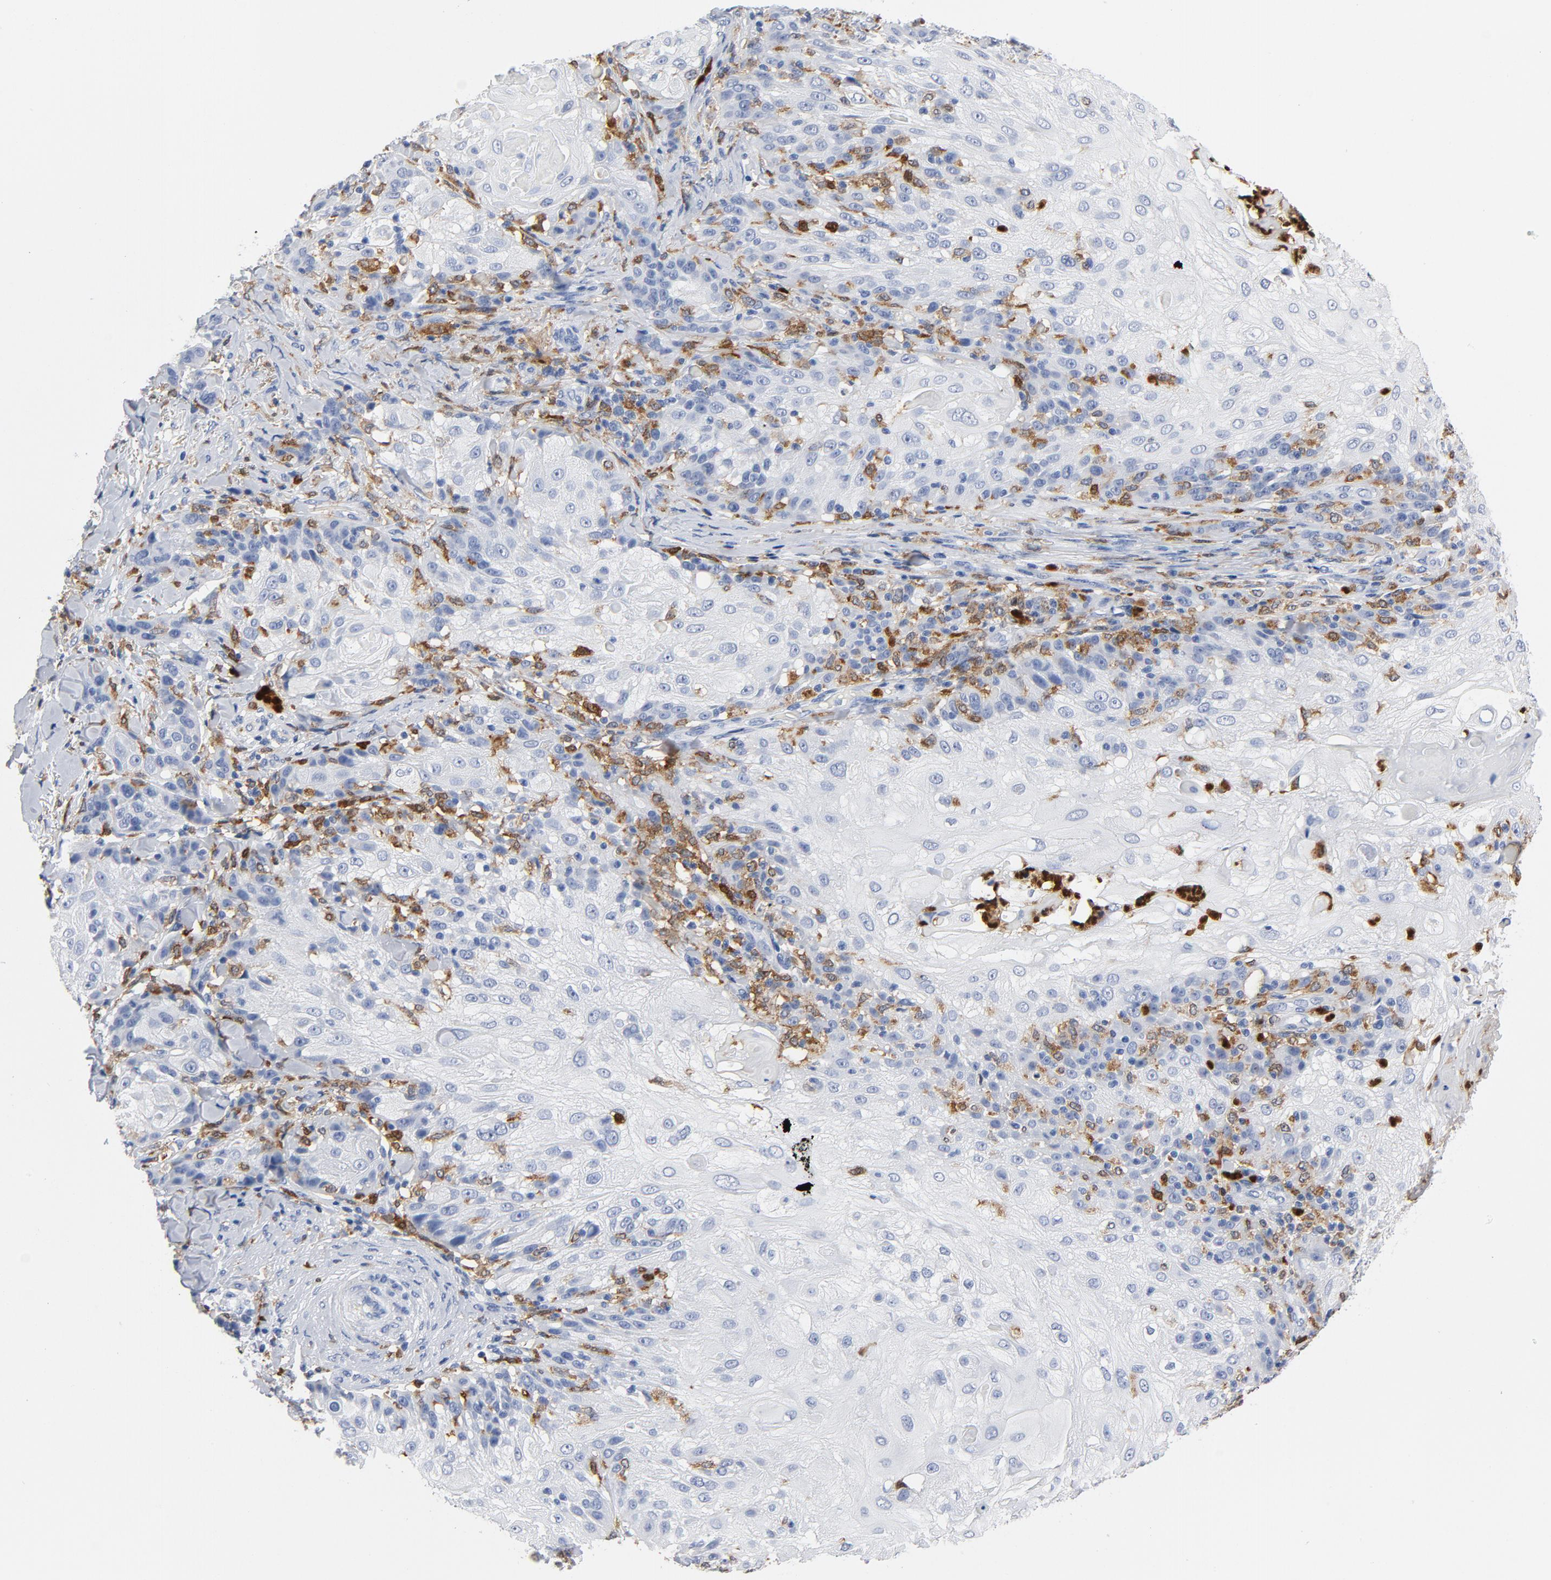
{"staining": {"intensity": "negative", "quantity": "none", "location": "none"}, "tissue": "skin cancer", "cell_type": "Tumor cells", "image_type": "cancer", "snomed": [{"axis": "morphology", "description": "Normal tissue, NOS"}, {"axis": "morphology", "description": "Squamous cell carcinoma, NOS"}, {"axis": "topography", "description": "Skin"}], "caption": "Immunohistochemistry (IHC) of human squamous cell carcinoma (skin) shows no positivity in tumor cells. (DAB immunohistochemistry, high magnification).", "gene": "NCF1", "patient": {"sex": "female", "age": 83}}